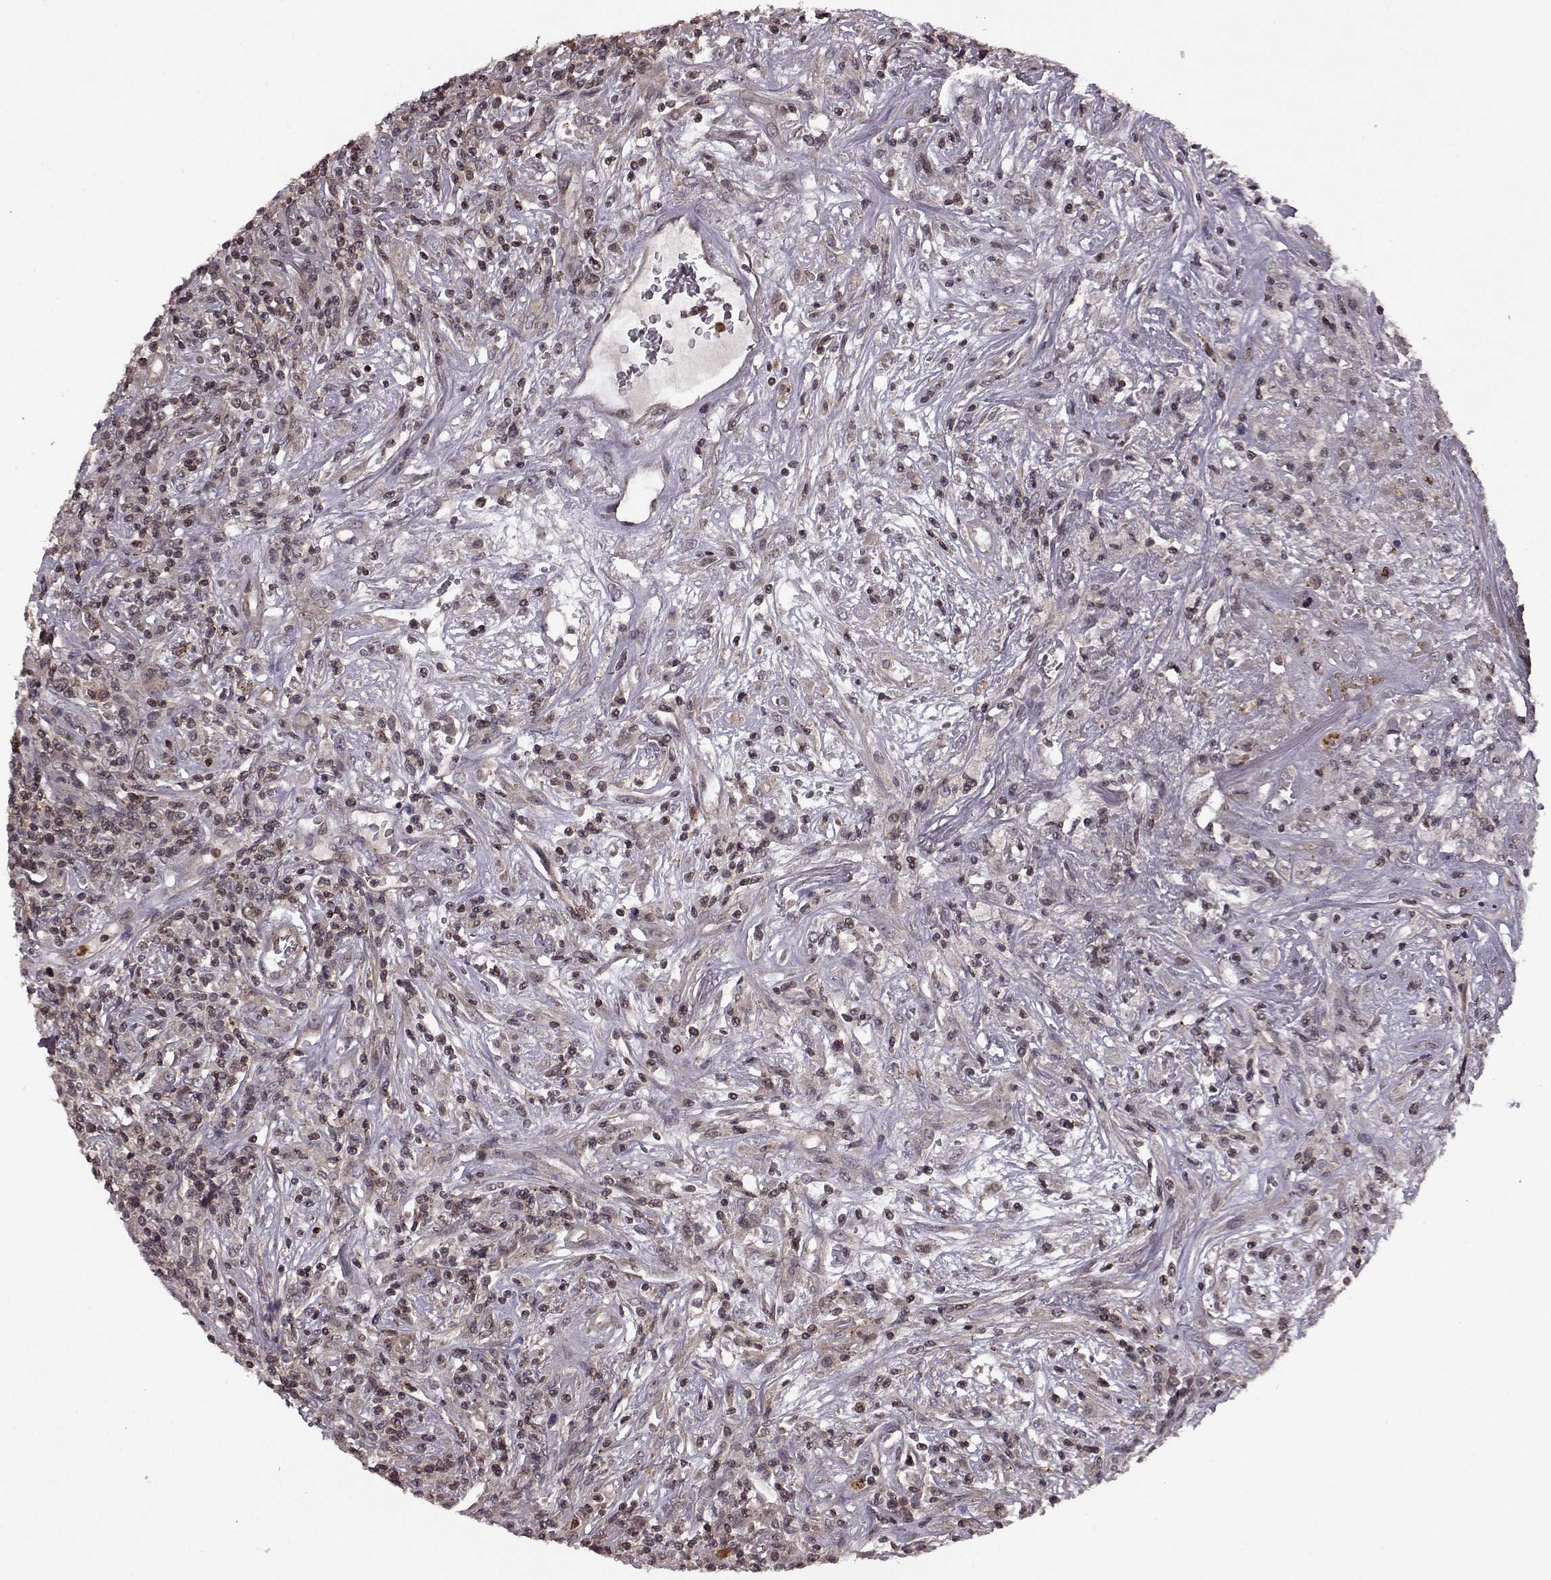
{"staining": {"intensity": "negative", "quantity": "none", "location": "none"}, "tissue": "lymphoma", "cell_type": "Tumor cells", "image_type": "cancer", "snomed": [{"axis": "morphology", "description": "Malignant lymphoma, non-Hodgkin's type, High grade"}, {"axis": "topography", "description": "Lung"}], "caption": "Protein analysis of lymphoma reveals no significant expression in tumor cells. (DAB immunohistochemistry visualized using brightfield microscopy, high magnification).", "gene": "TRMU", "patient": {"sex": "male", "age": 79}}